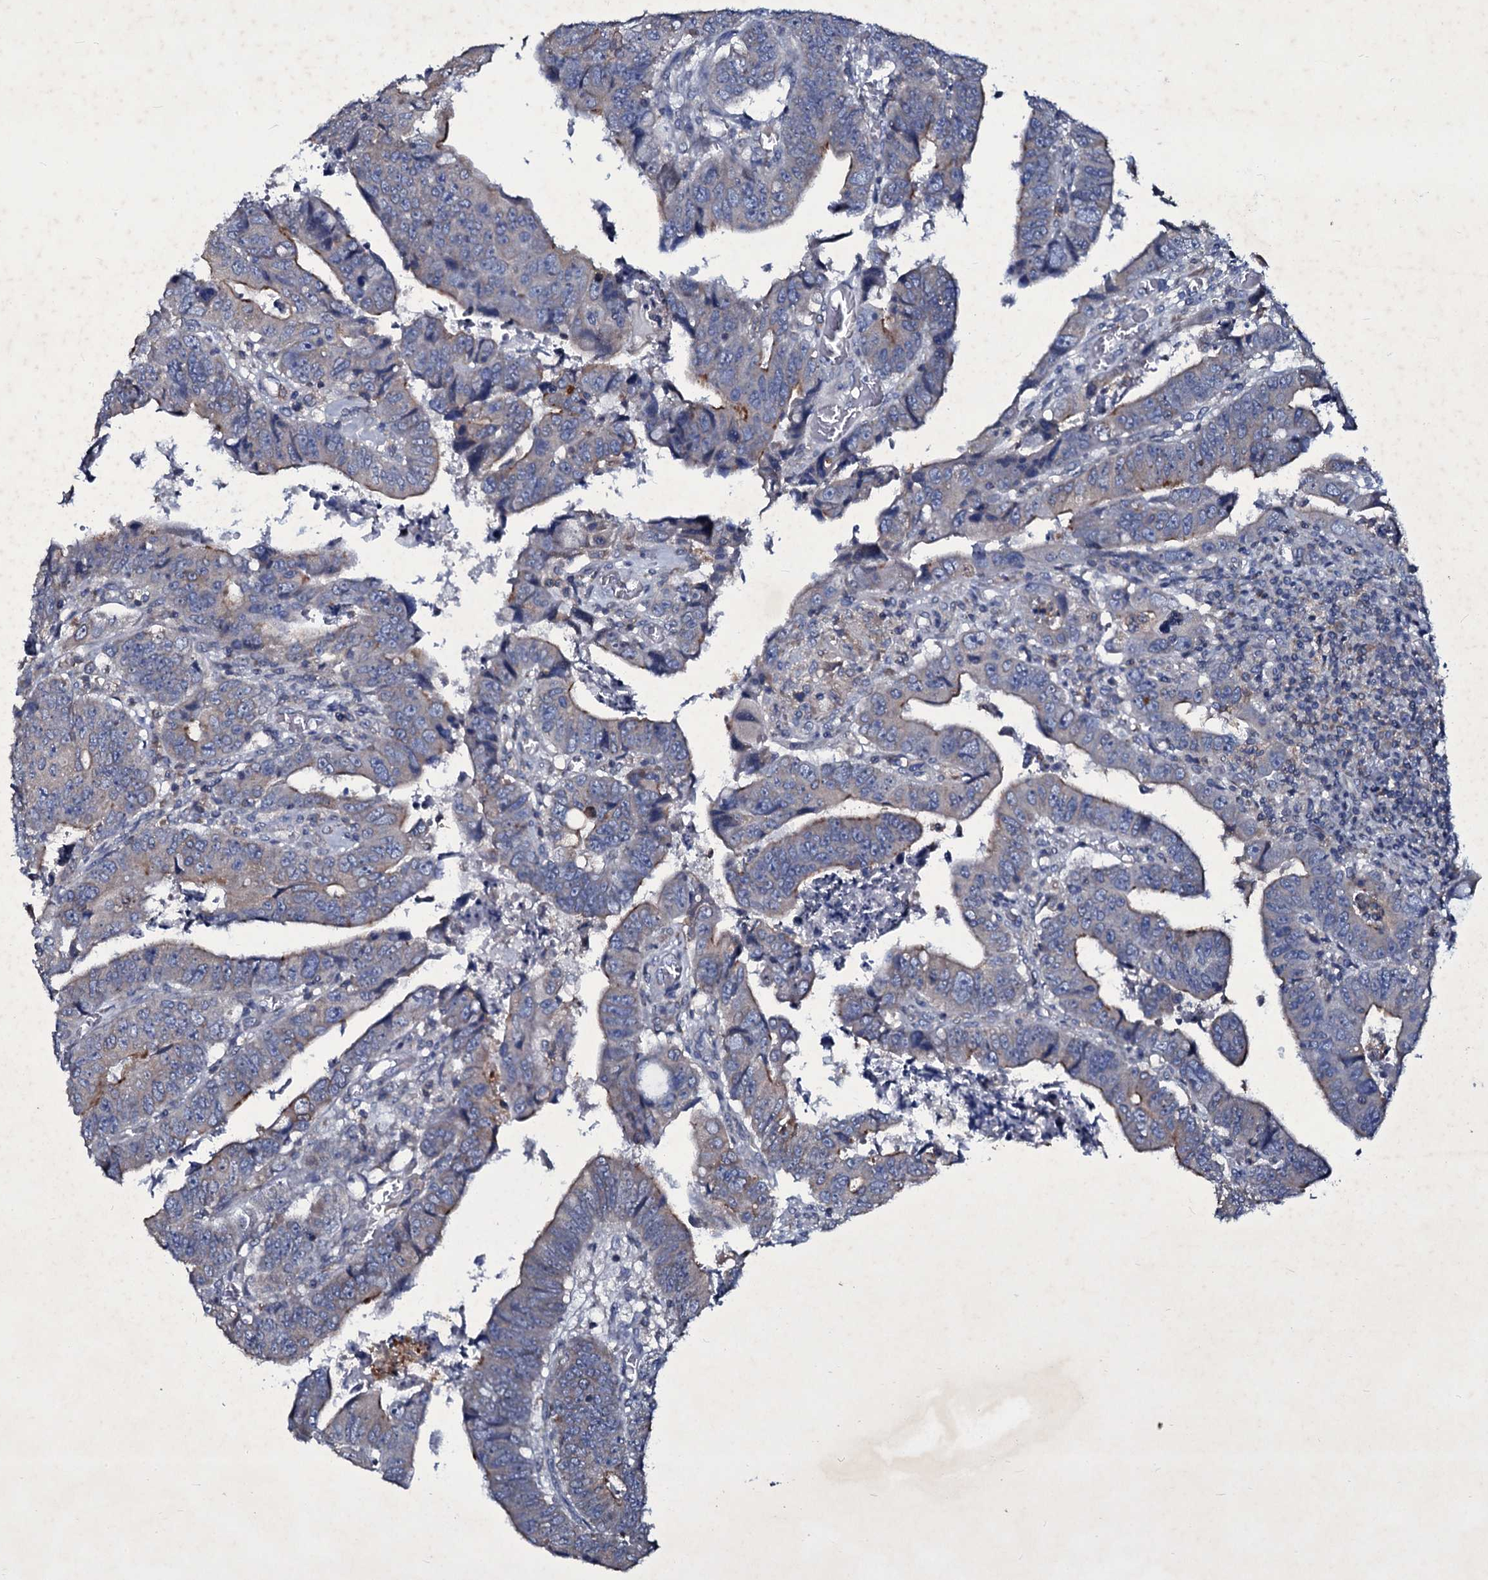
{"staining": {"intensity": "moderate", "quantity": "<25%", "location": "cytoplasmic/membranous"}, "tissue": "colorectal cancer", "cell_type": "Tumor cells", "image_type": "cancer", "snomed": [{"axis": "morphology", "description": "Normal tissue, NOS"}, {"axis": "morphology", "description": "Adenocarcinoma, NOS"}, {"axis": "topography", "description": "Rectum"}], "caption": "This image exhibits immunohistochemistry staining of colorectal cancer, with low moderate cytoplasmic/membranous expression in approximately <25% of tumor cells.", "gene": "SELENOT", "patient": {"sex": "female", "age": 65}}